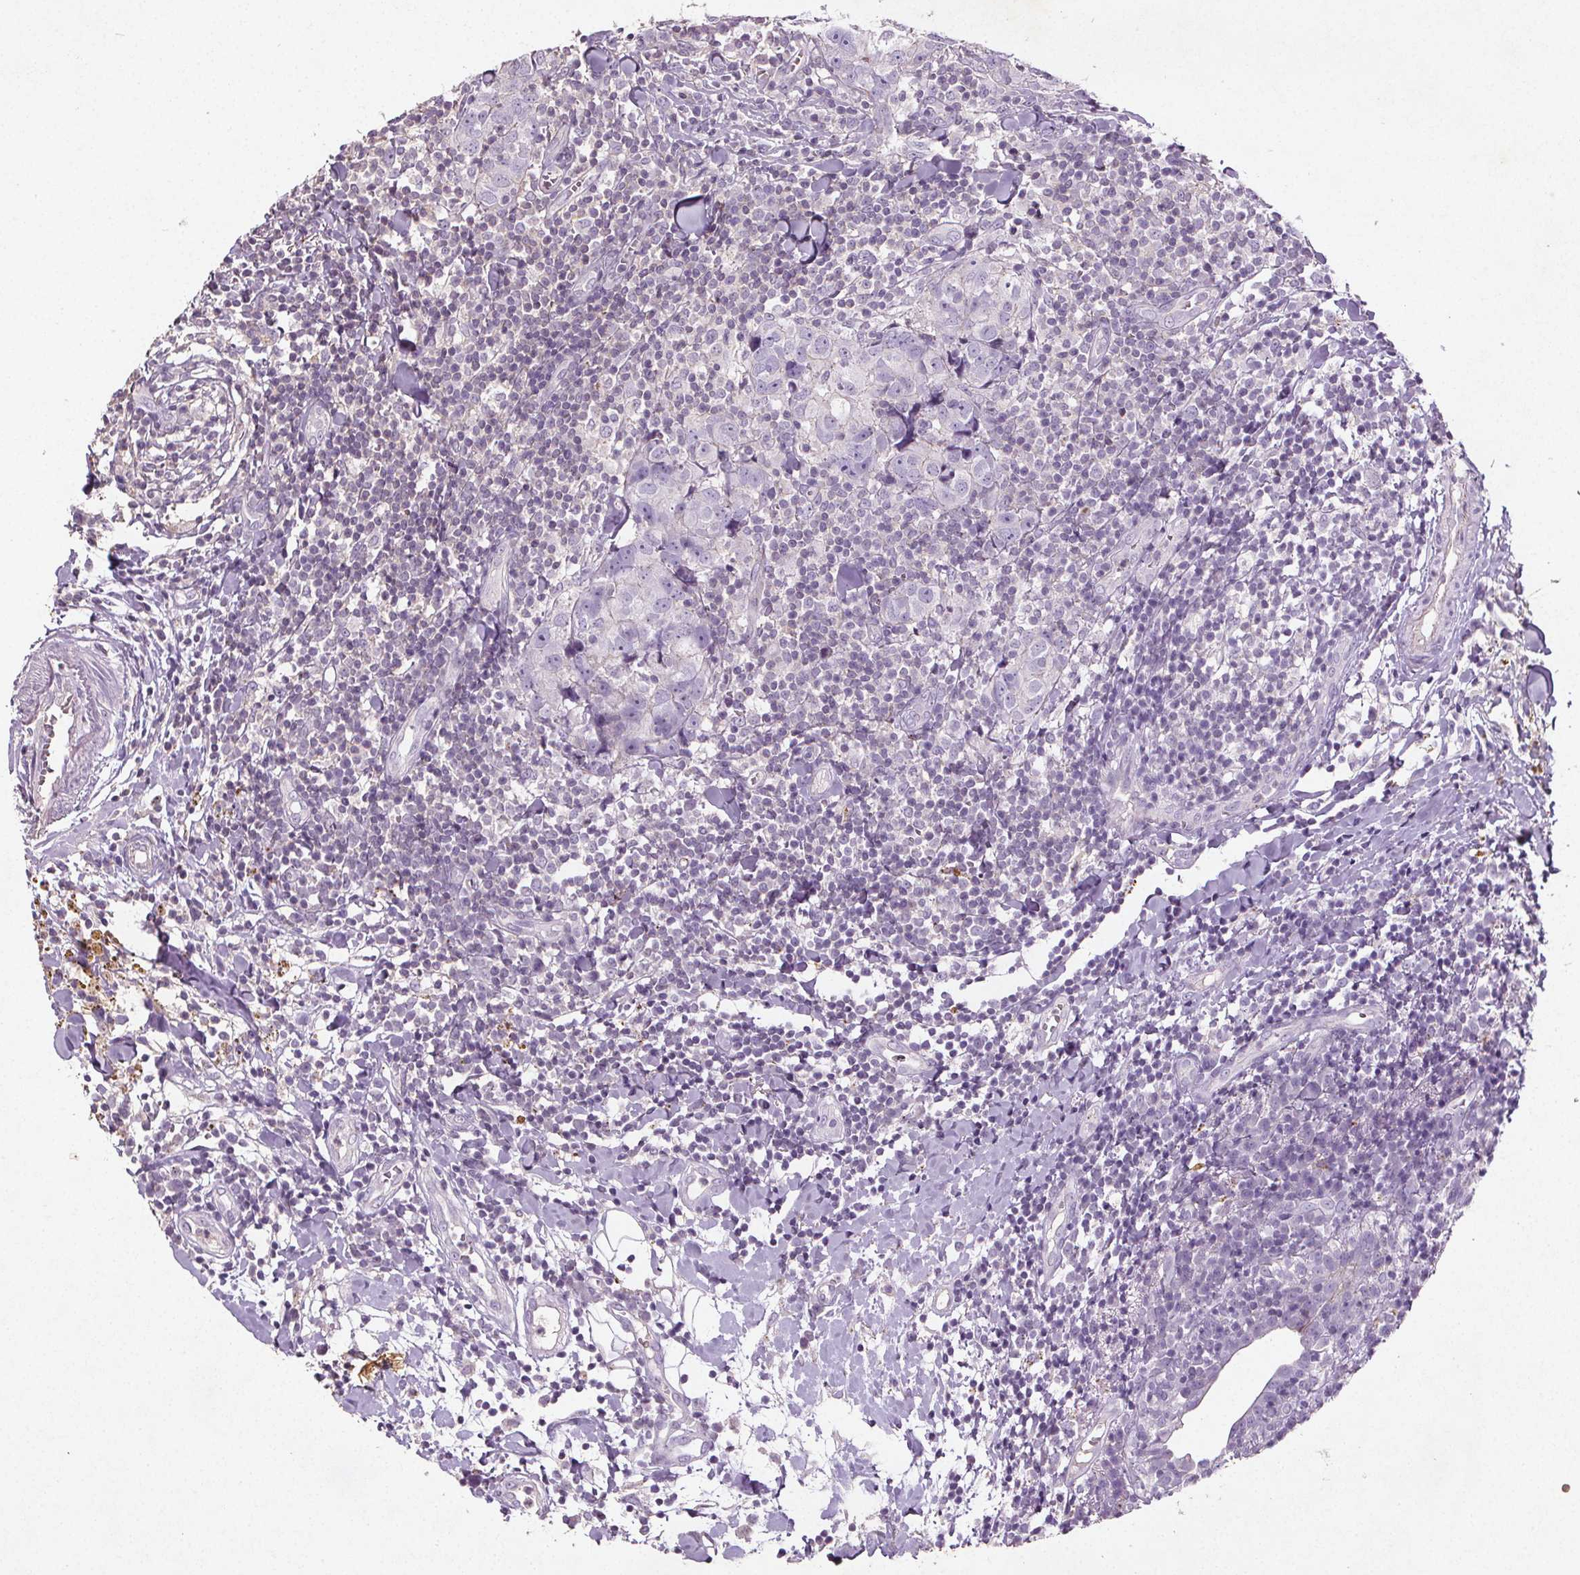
{"staining": {"intensity": "negative", "quantity": "none", "location": "none"}, "tissue": "breast cancer", "cell_type": "Tumor cells", "image_type": "cancer", "snomed": [{"axis": "morphology", "description": "Duct carcinoma"}, {"axis": "topography", "description": "Breast"}], "caption": "Immunohistochemistry of invasive ductal carcinoma (breast) displays no staining in tumor cells.", "gene": "C19orf84", "patient": {"sex": "female", "age": 30}}